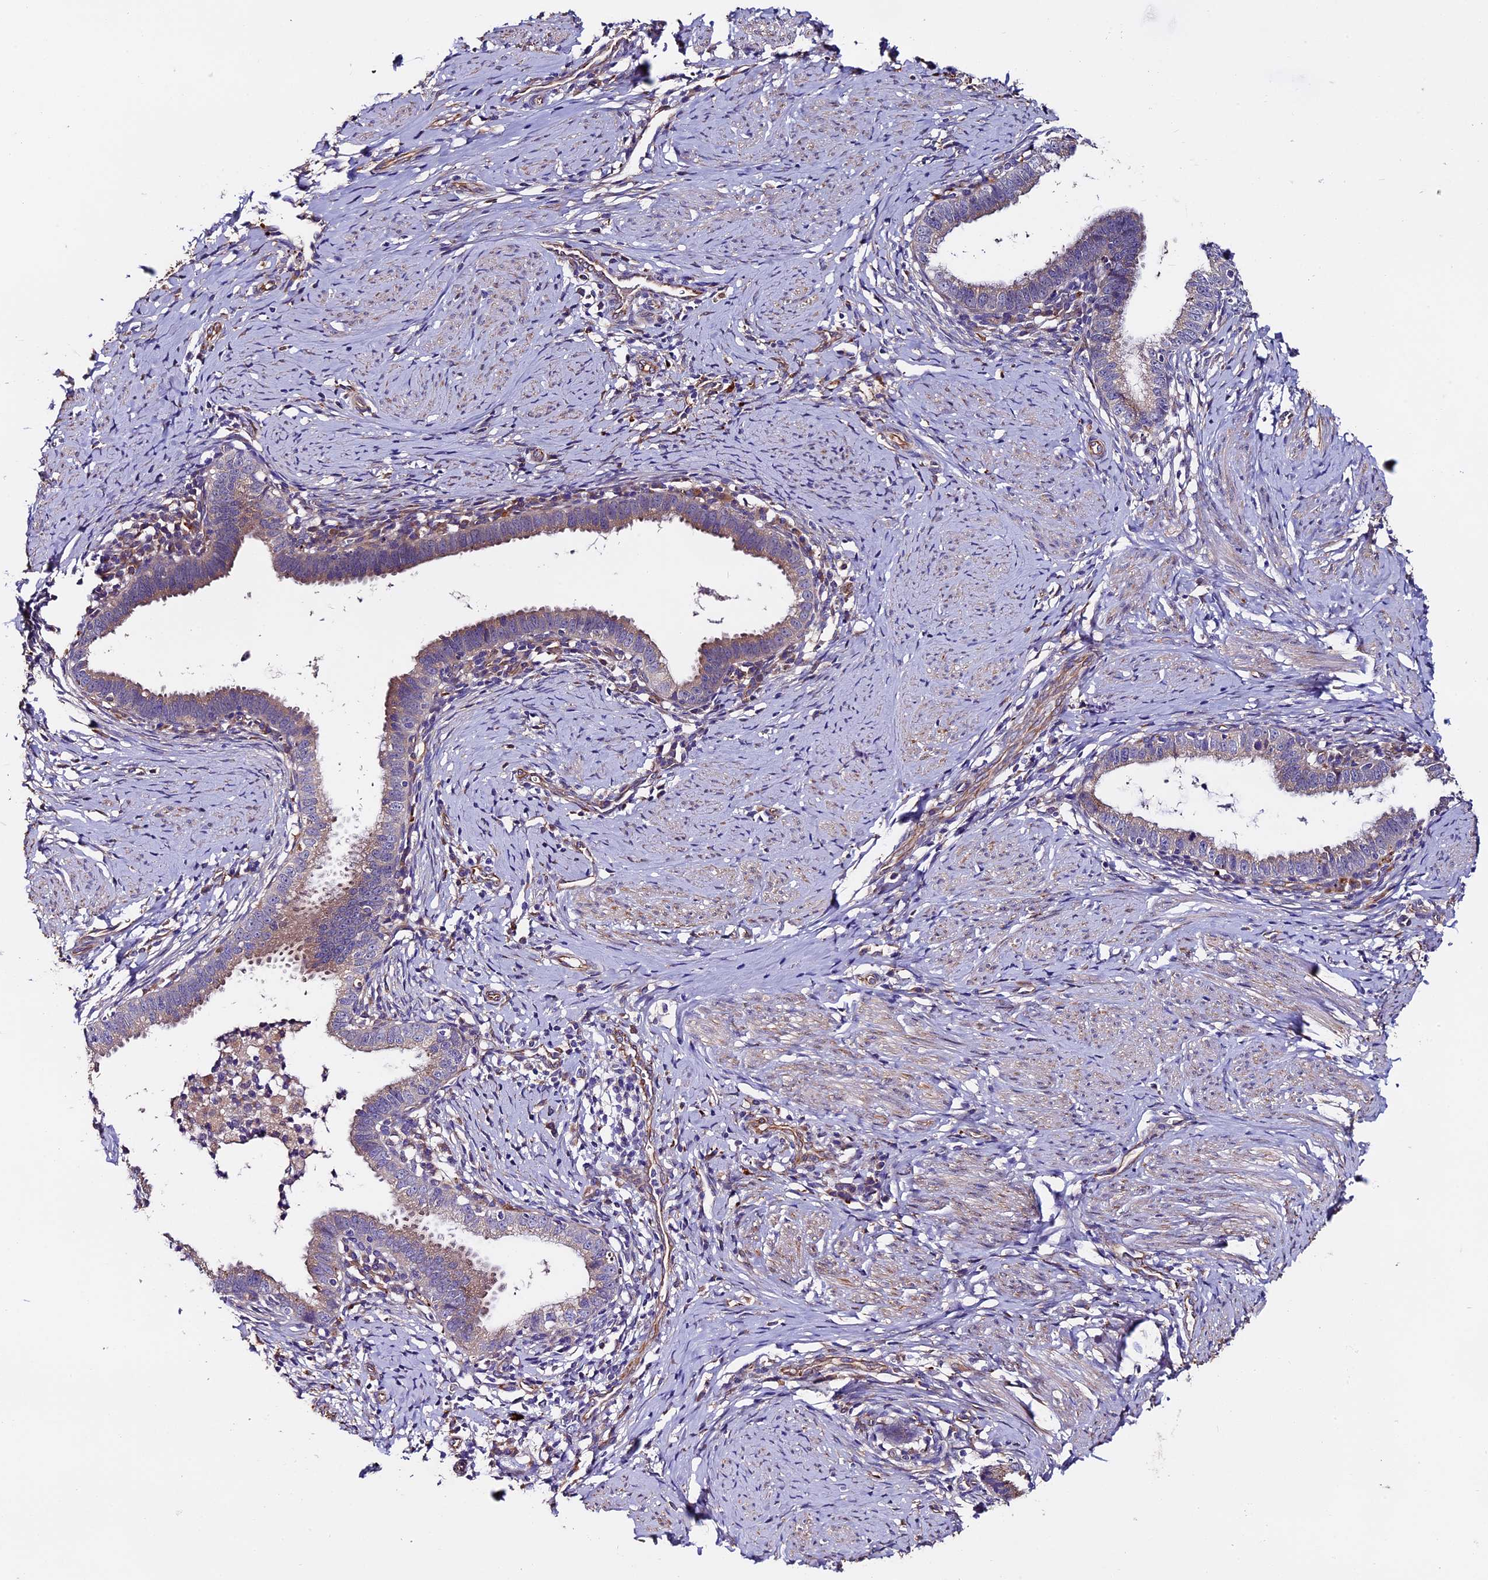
{"staining": {"intensity": "weak", "quantity": "25%-75%", "location": "cytoplasmic/membranous"}, "tissue": "cervical cancer", "cell_type": "Tumor cells", "image_type": "cancer", "snomed": [{"axis": "morphology", "description": "Adenocarcinoma, NOS"}, {"axis": "topography", "description": "Cervix"}], "caption": "Weak cytoplasmic/membranous positivity for a protein is identified in approximately 25%-75% of tumor cells of adenocarcinoma (cervical) using immunohistochemistry (IHC).", "gene": "CLN5", "patient": {"sex": "female", "age": 36}}